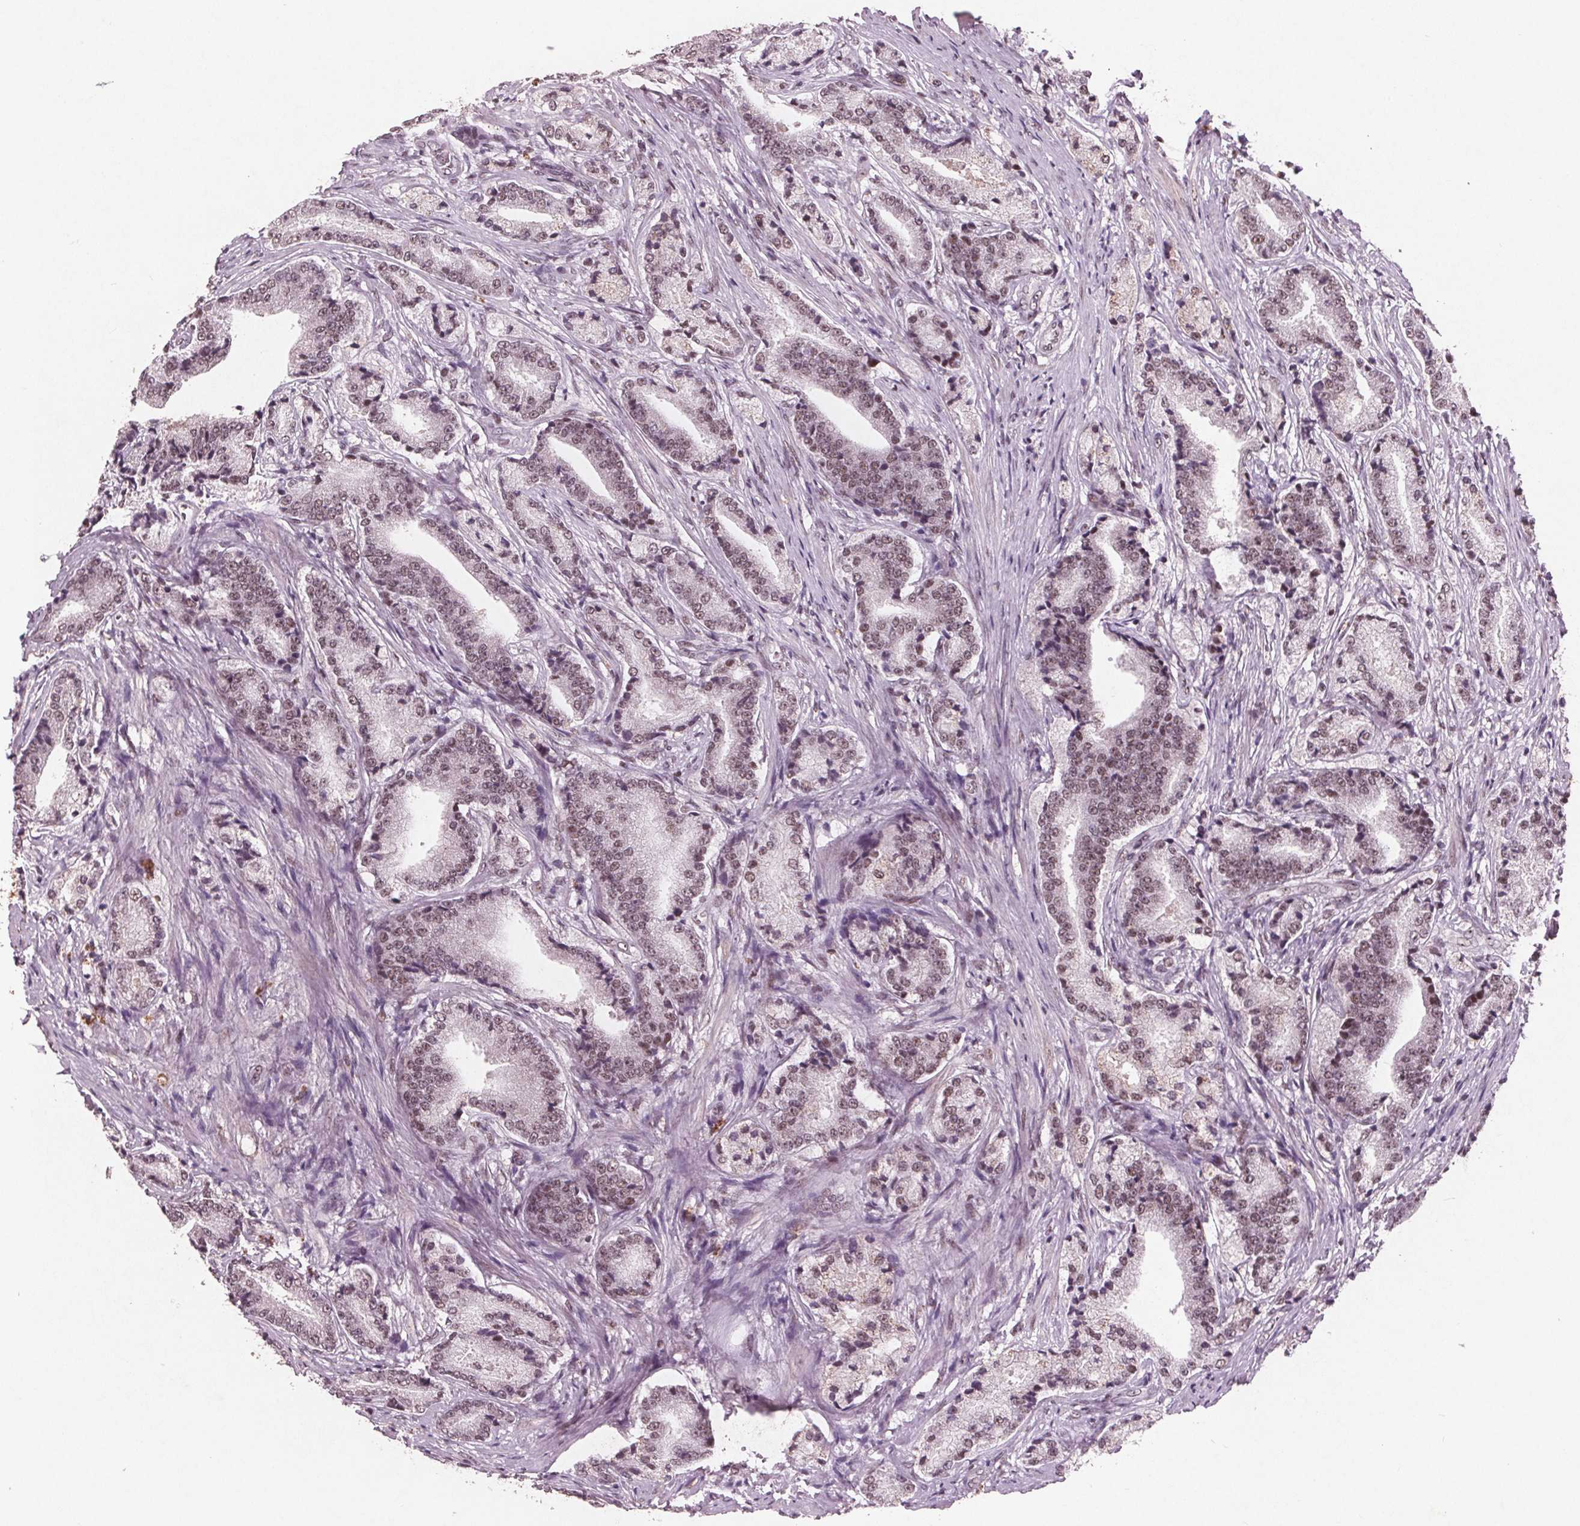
{"staining": {"intensity": "weak", "quantity": ">75%", "location": "nuclear"}, "tissue": "prostate cancer", "cell_type": "Tumor cells", "image_type": "cancer", "snomed": [{"axis": "morphology", "description": "Adenocarcinoma, High grade"}, {"axis": "topography", "description": "Prostate and seminal vesicle, NOS"}], "caption": "High-power microscopy captured an IHC micrograph of prostate cancer (high-grade adenocarcinoma), revealing weak nuclear expression in approximately >75% of tumor cells. (DAB (3,3'-diaminobenzidine) IHC, brown staining for protein, blue staining for nuclei).", "gene": "RPS6KA2", "patient": {"sex": "male", "age": 61}}